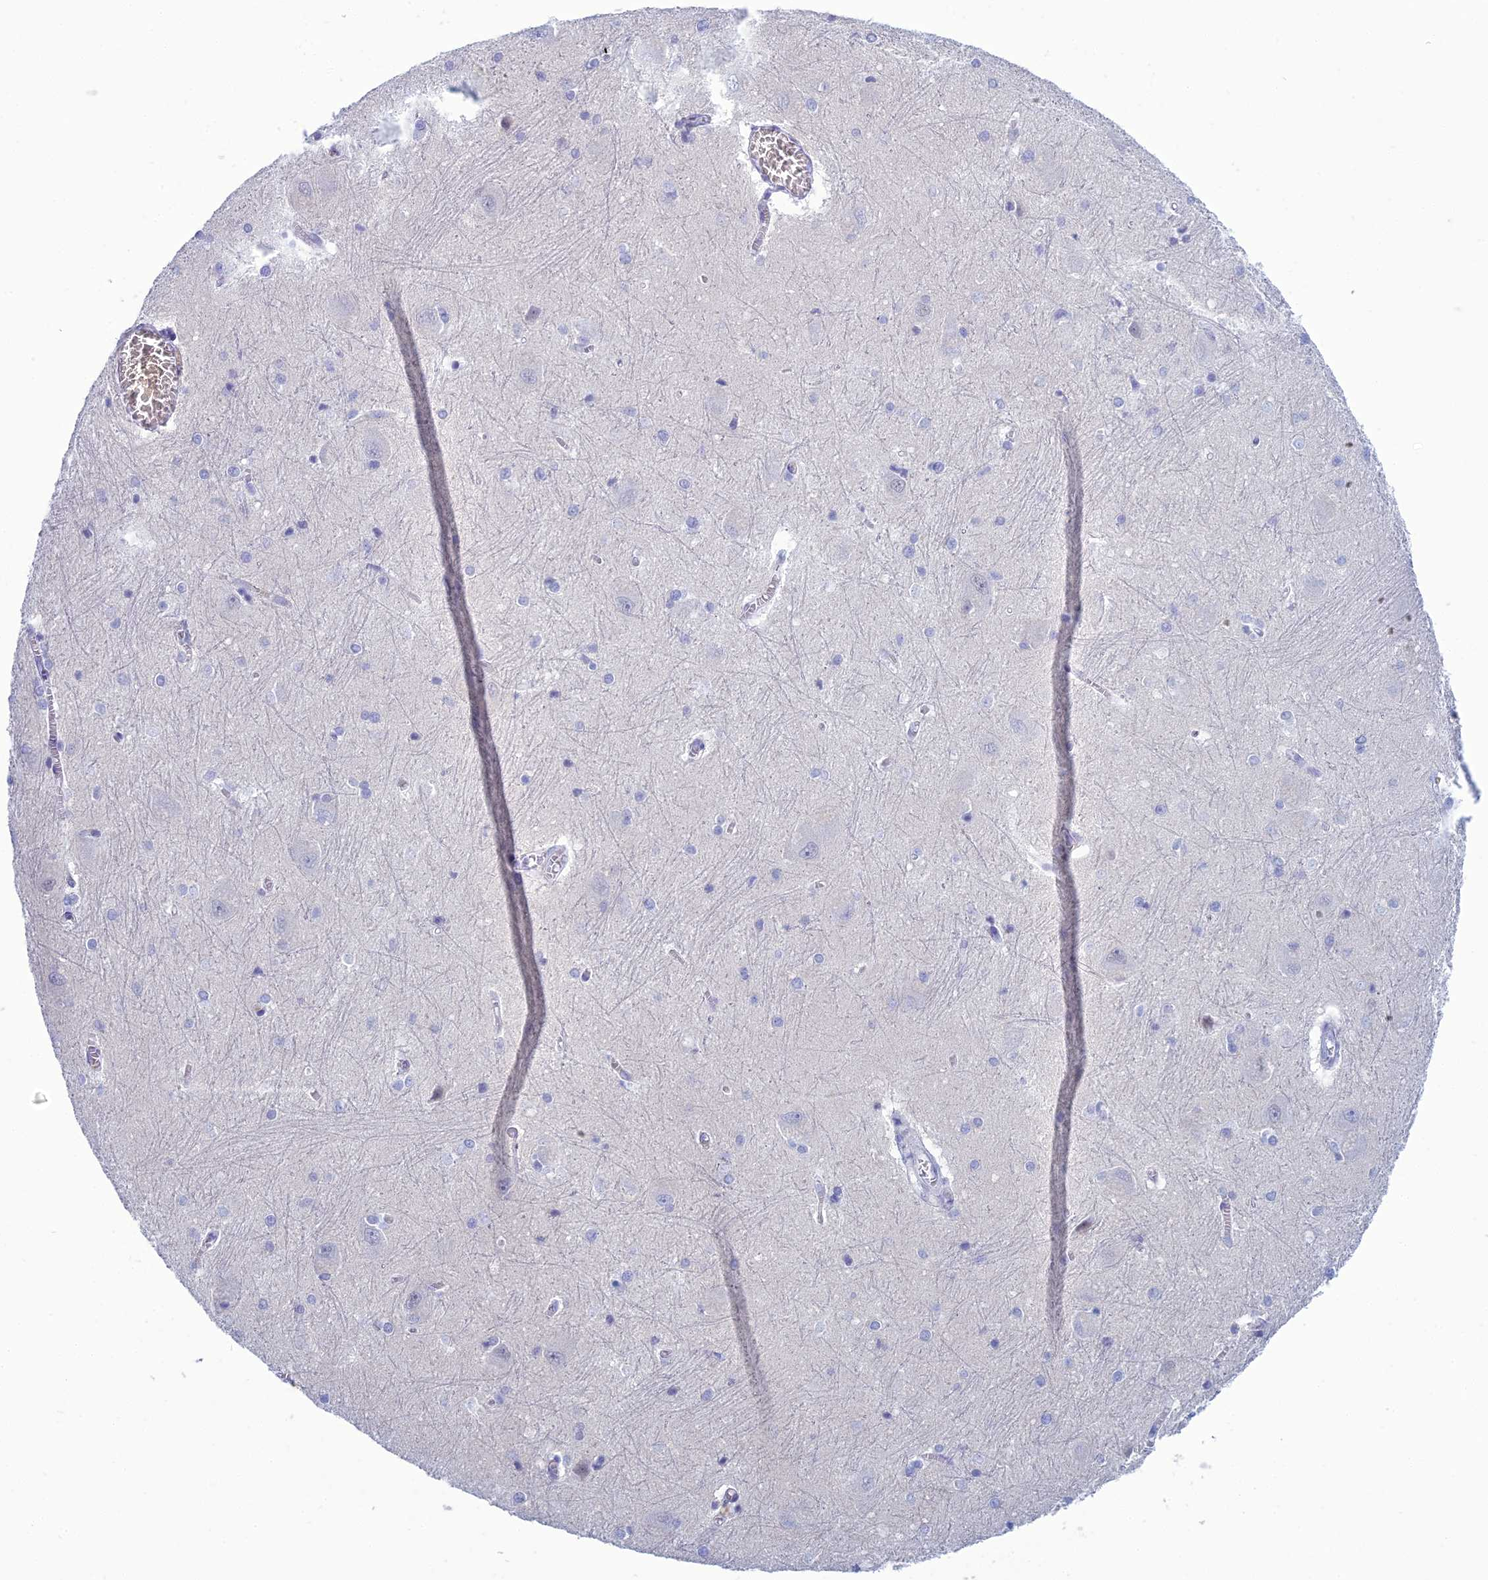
{"staining": {"intensity": "negative", "quantity": "none", "location": "none"}, "tissue": "caudate", "cell_type": "Glial cells", "image_type": "normal", "snomed": [{"axis": "morphology", "description": "Normal tissue, NOS"}, {"axis": "topography", "description": "Lateral ventricle wall"}], "caption": "An immunohistochemistry (IHC) micrograph of normal caudate is shown. There is no staining in glial cells of caudate.", "gene": "MUC13", "patient": {"sex": "male", "age": 37}}